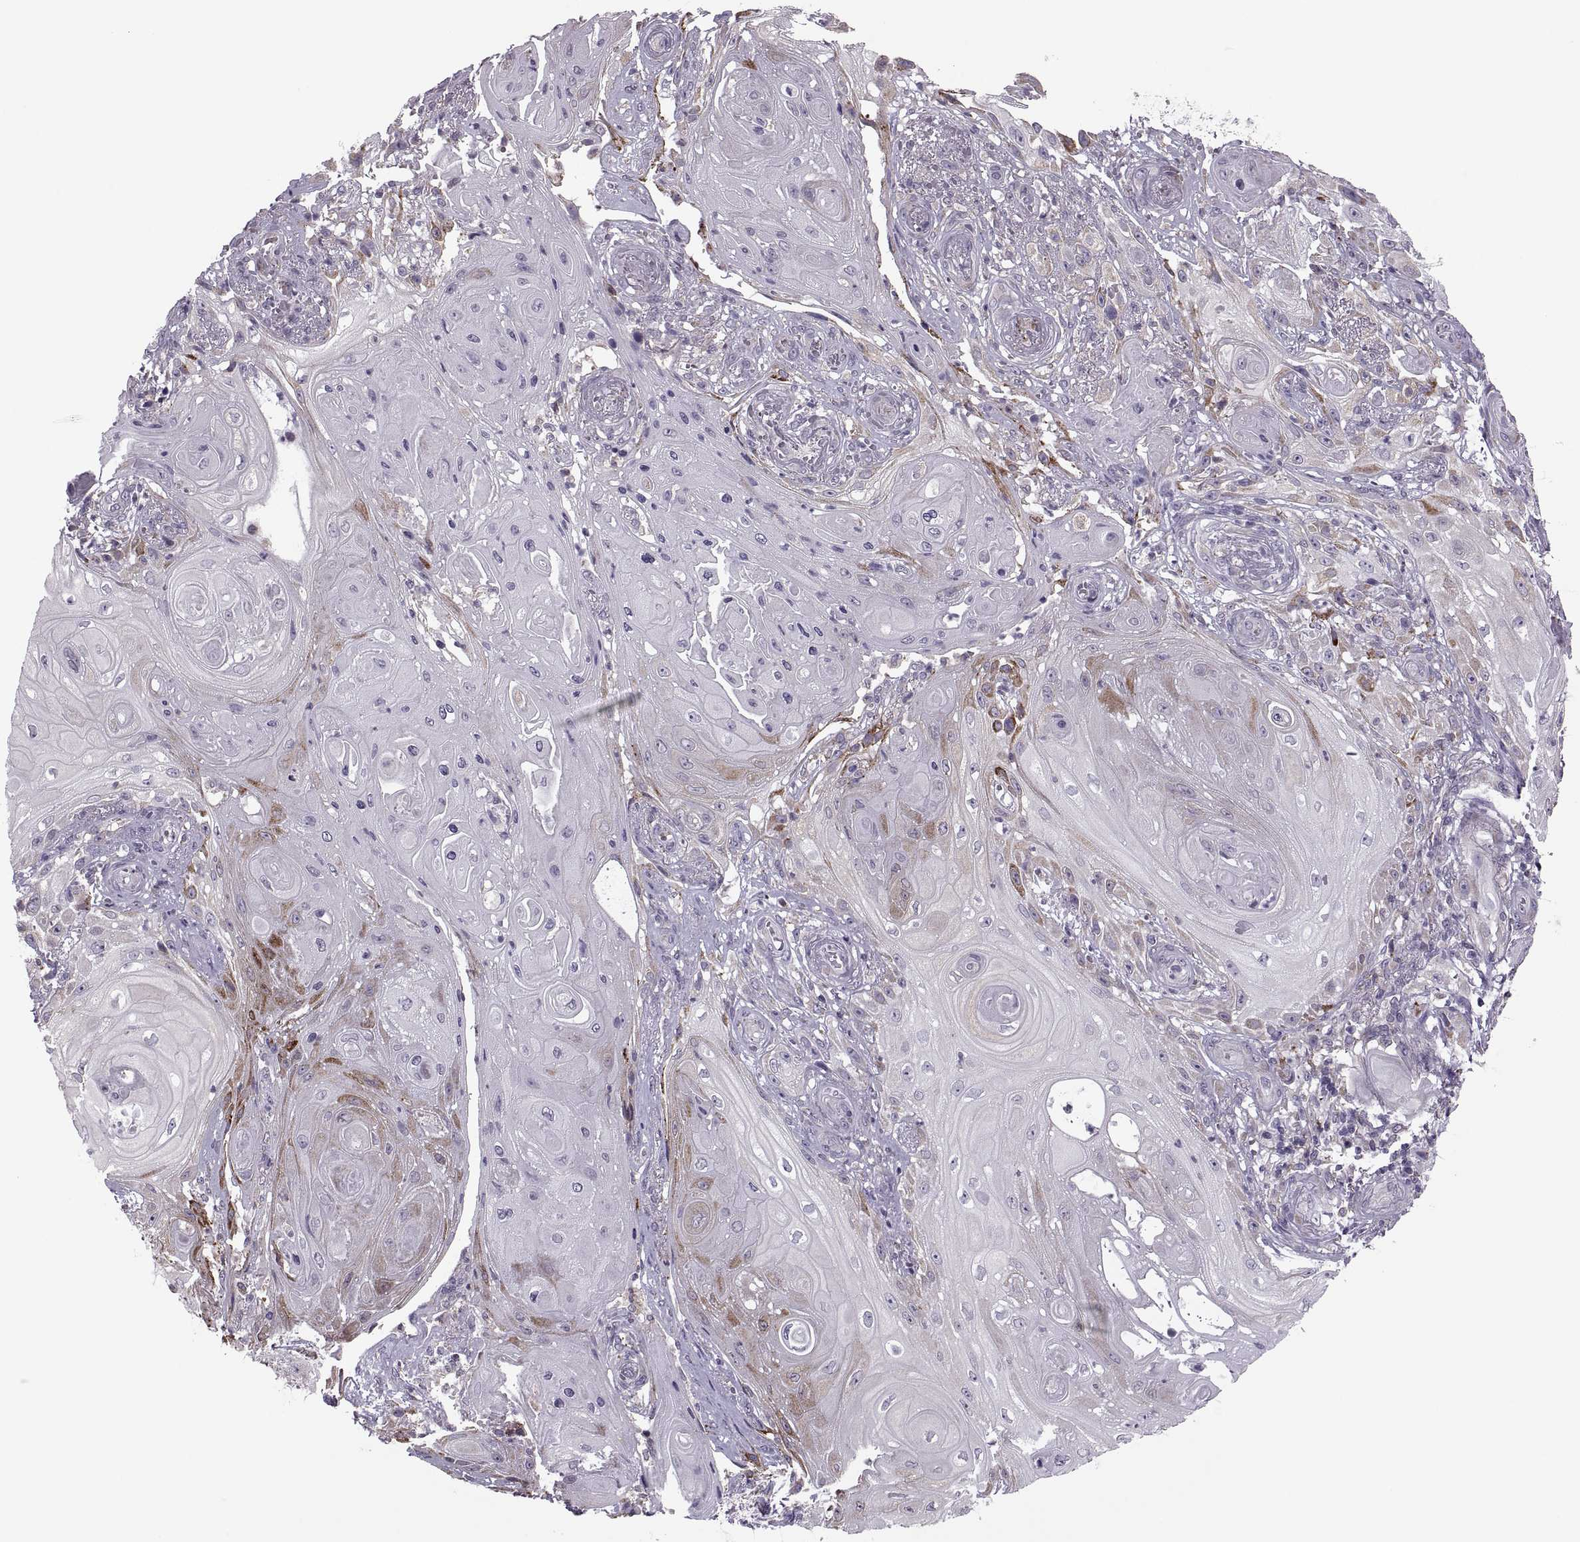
{"staining": {"intensity": "moderate", "quantity": "<25%", "location": "cytoplasmic/membranous"}, "tissue": "skin cancer", "cell_type": "Tumor cells", "image_type": "cancer", "snomed": [{"axis": "morphology", "description": "Squamous cell carcinoma, NOS"}, {"axis": "topography", "description": "Skin"}], "caption": "There is low levels of moderate cytoplasmic/membranous expression in tumor cells of skin squamous cell carcinoma, as demonstrated by immunohistochemical staining (brown color).", "gene": "LETM2", "patient": {"sex": "male", "age": 62}}